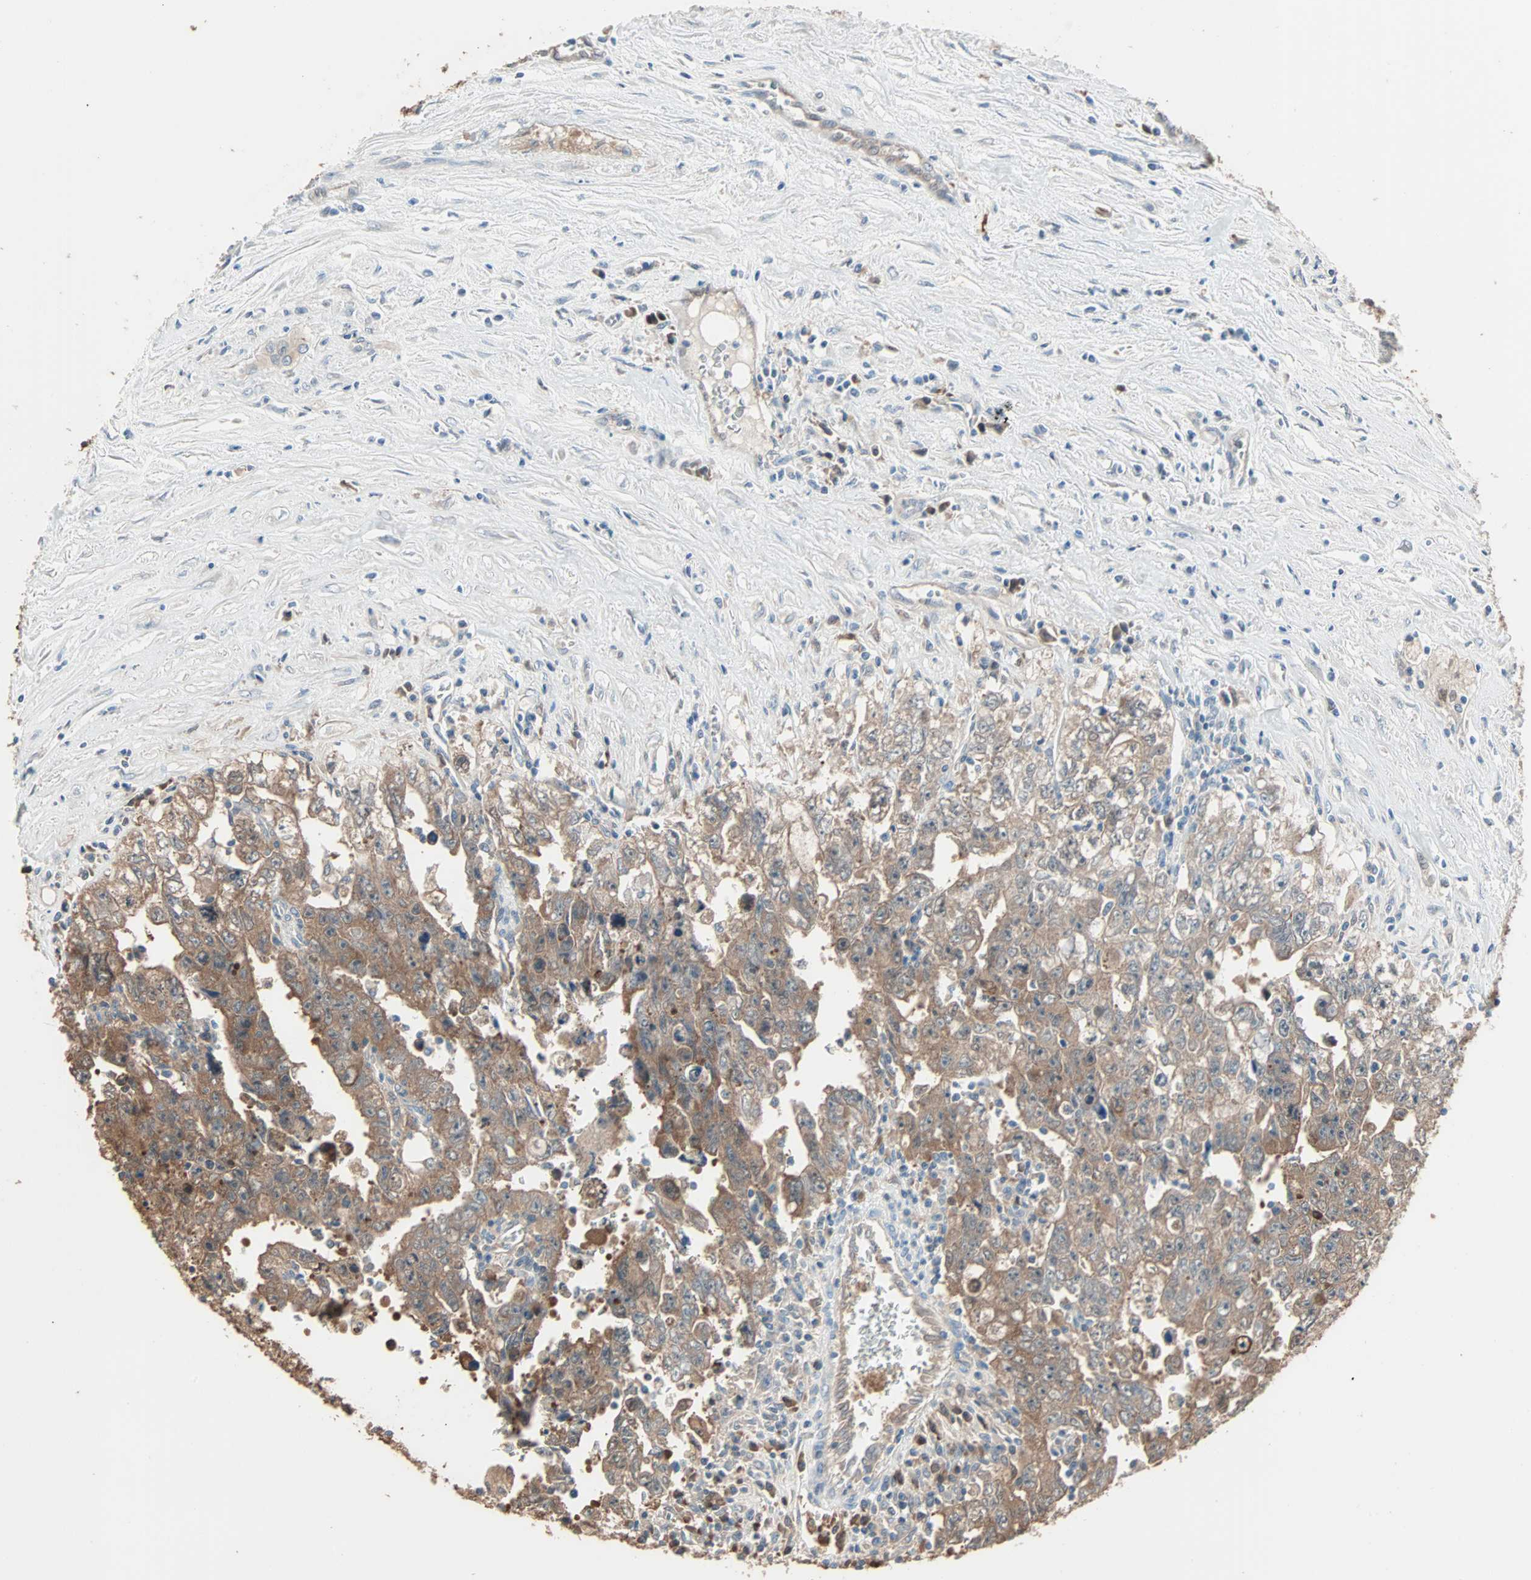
{"staining": {"intensity": "moderate", "quantity": ">75%", "location": "cytoplasmic/membranous"}, "tissue": "testis cancer", "cell_type": "Tumor cells", "image_type": "cancer", "snomed": [{"axis": "morphology", "description": "Carcinoma, Embryonal, NOS"}, {"axis": "topography", "description": "Testis"}], "caption": "Testis embryonal carcinoma tissue demonstrates moderate cytoplasmic/membranous expression in about >75% of tumor cells, visualized by immunohistochemistry. (Stains: DAB (3,3'-diaminobenzidine) in brown, nuclei in blue, Microscopy: brightfield microscopy at high magnification).", "gene": "PRDX1", "patient": {"sex": "male", "age": 28}}